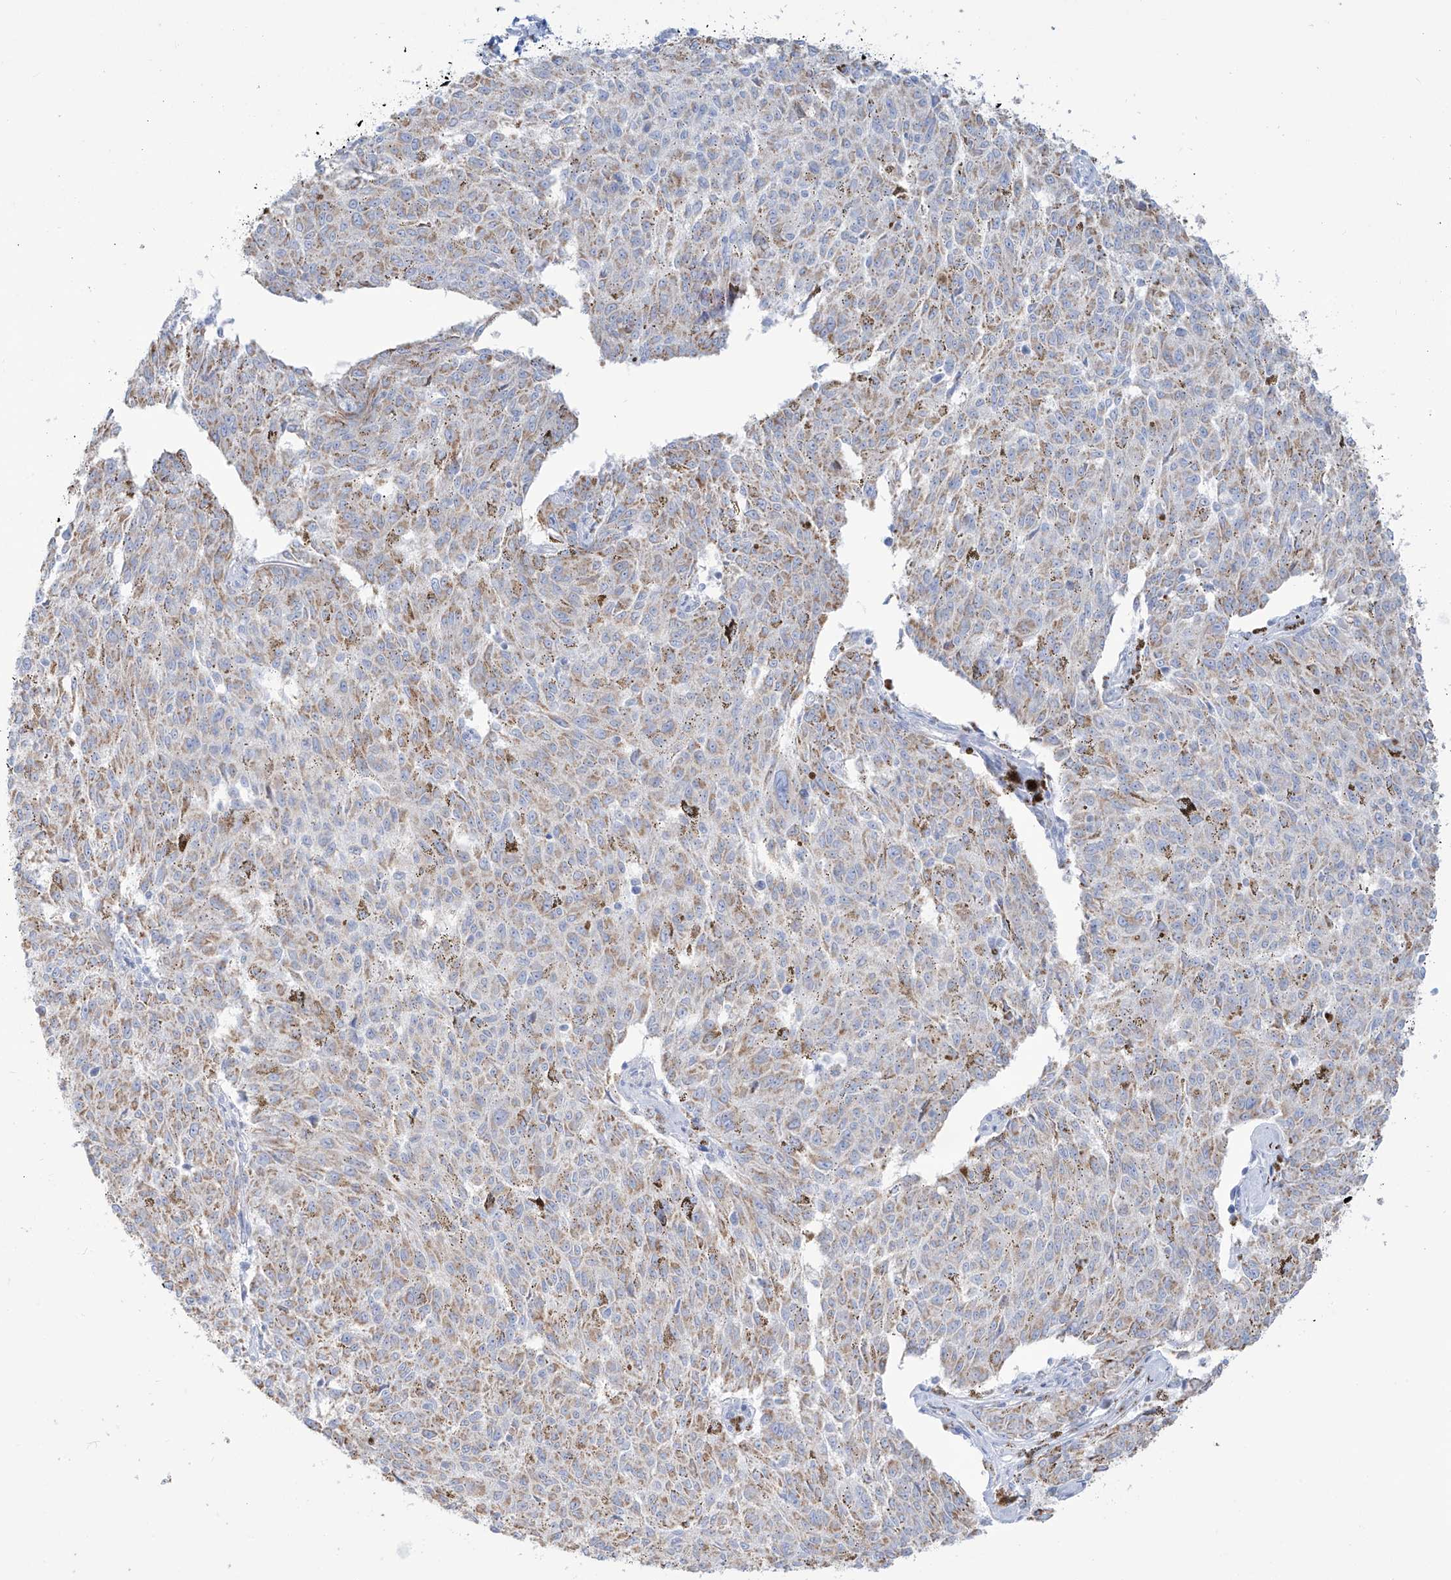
{"staining": {"intensity": "weak", "quantity": "25%-75%", "location": "cytoplasmic/membranous"}, "tissue": "melanoma", "cell_type": "Tumor cells", "image_type": "cancer", "snomed": [{"axis": "morphology", "description": "Malignant melanoma, NOS"}, {"axis": "topography", "description": "Skin"}], "caption": "About 25%-75% of tumor cells in human melanoma demonstrate weak cytoplasmic/membranous protein positivity as visualized by brown immunohistochemical staining.", "gene": "SLC26A3", "patient": {"sex": "female", "age": 72}}